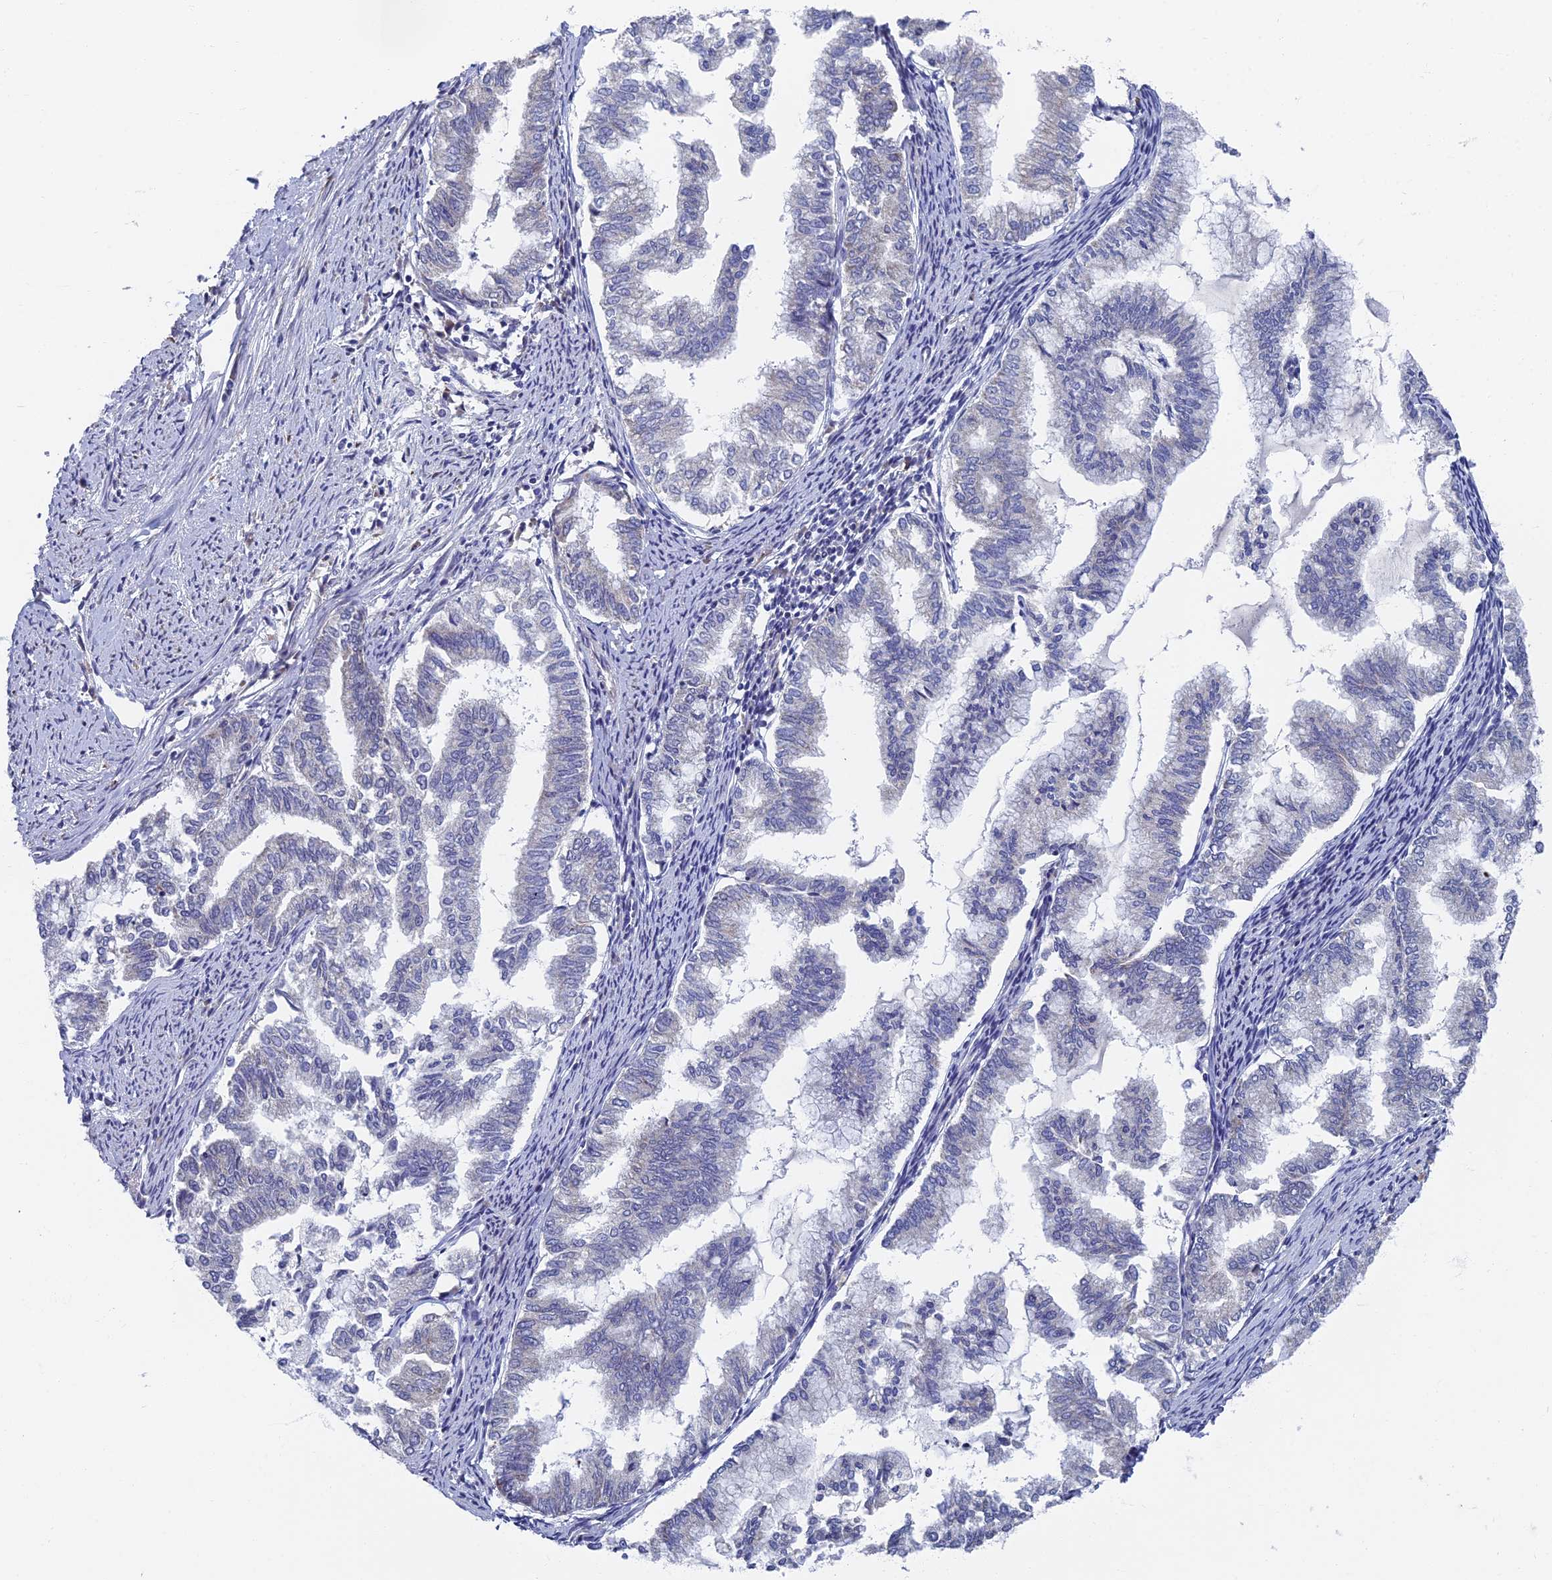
{"staining": {"intensity": "negative", "quantity": "none", "location": "none"}, "tissue": "endometrial cancer", "cell_type": "Tumor cells", "image_type": "cancer", "snomed": [{"axis": "morphology", "description": "Adenocarcinoma, NOS"}, {"axis": "topography", "description": "Endometrium"}], "caption": "Adenocarcinoma (endometrial) was stained to show a protein in brown. There is no significant staining in tumor cells. (DAB (3,3'-diaminobenzidine) immunohistochemistry visualized using brightfield microscopy, high magnification).", "gene": "SPIN4", "patient": {"sex": "female", "age": 79}}